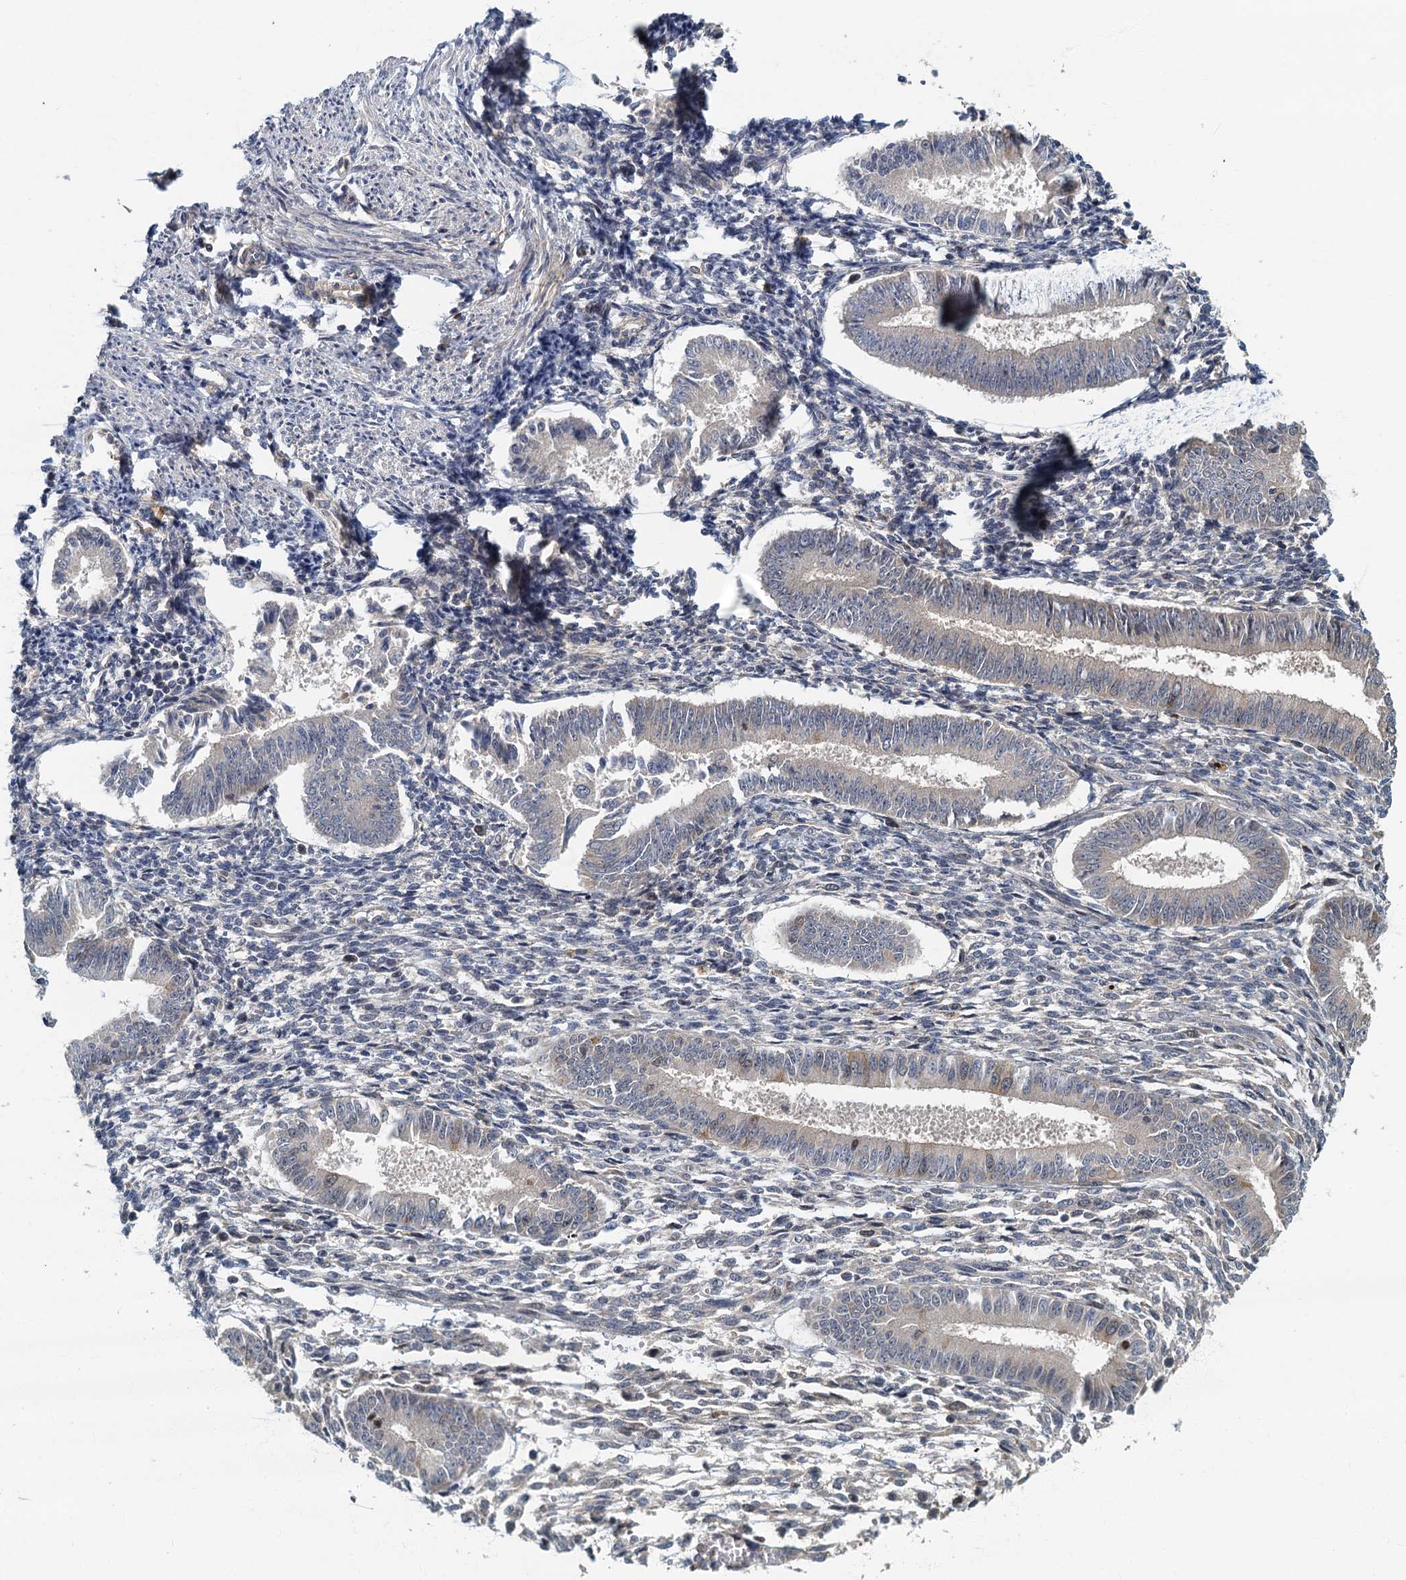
{"staining": {"intensity": "negative", "quantity": "none", "location": "none"}, "tissue": "endometrium", "cell_type": "Cells in endometrial stroma", "image_type": "normal", "snomed": [{"axis": "morphology", "description": "Normal tissue, NOS"}, {"axis": "topography", "description": "Uterus"}, {"axis": "topography", "description": "Endometrium"}], "caption": "A high-resolution micrograph shows immunohistochemistry staining of unremarkable endometrium, which demonstrates no significant expression in cells in endometrial stroma.", "gene": "CKAP2L", "patient": {"sex": "female", "age": 48}}